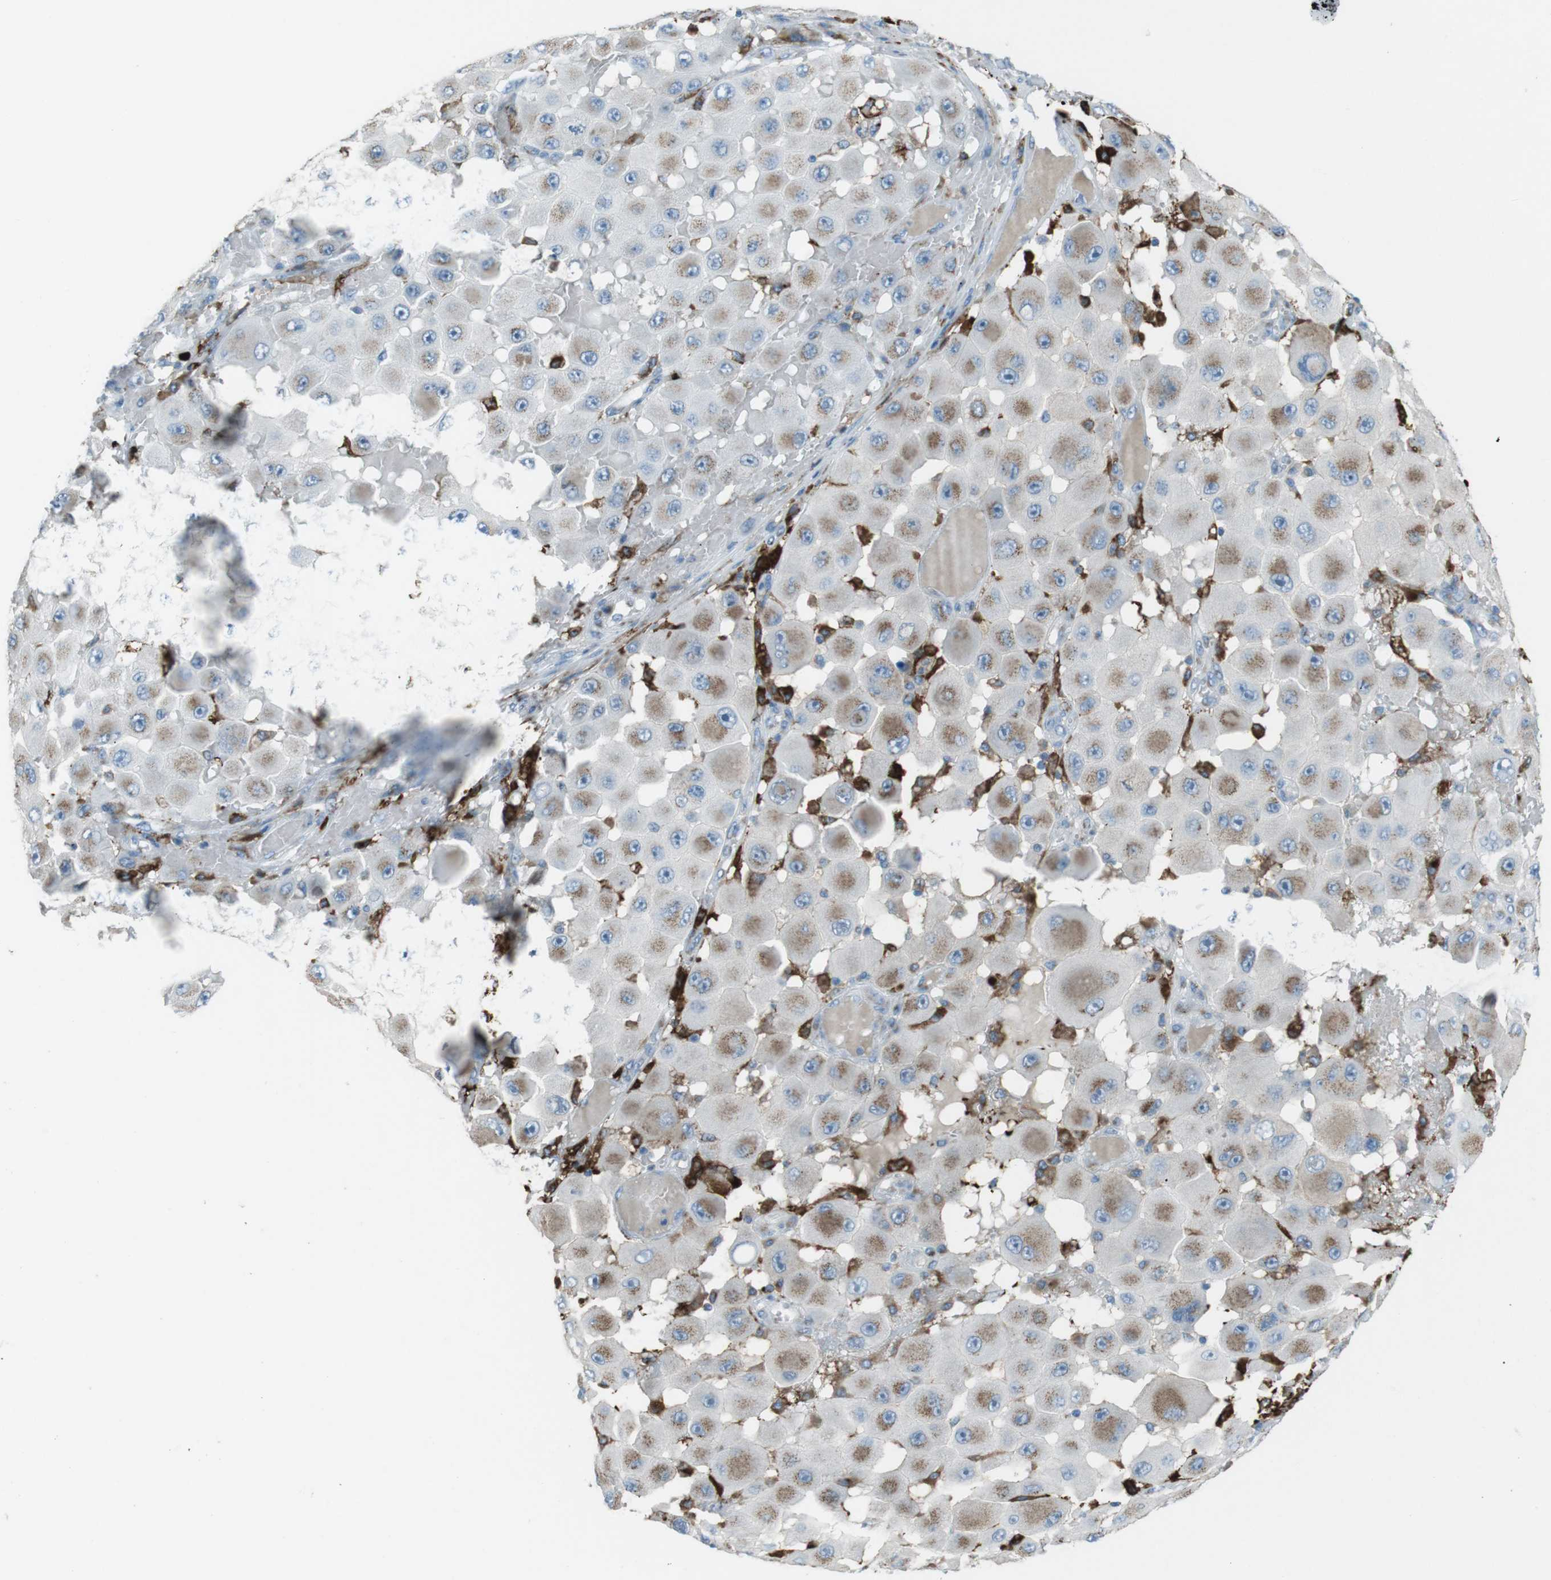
{"staining": {"intensity": "moderate", "quantity": "25%-75%", "location": "cytoplasmic/membranous"}, "tissue": "melanoma", "cell_type": "Tumor cells", "image_type": "cancer", "snomed": [{"axis": "morphology", "description": "Malignant melanoma, NOS"}, {"axis": "topography", "description": "Skin"}], "caption": "Human malignant melanoma stained with a protein marker shows moderate staining in tumor cells.", "gene": "TXNDC15", "patient": {"sex": "female", "age": 81}}